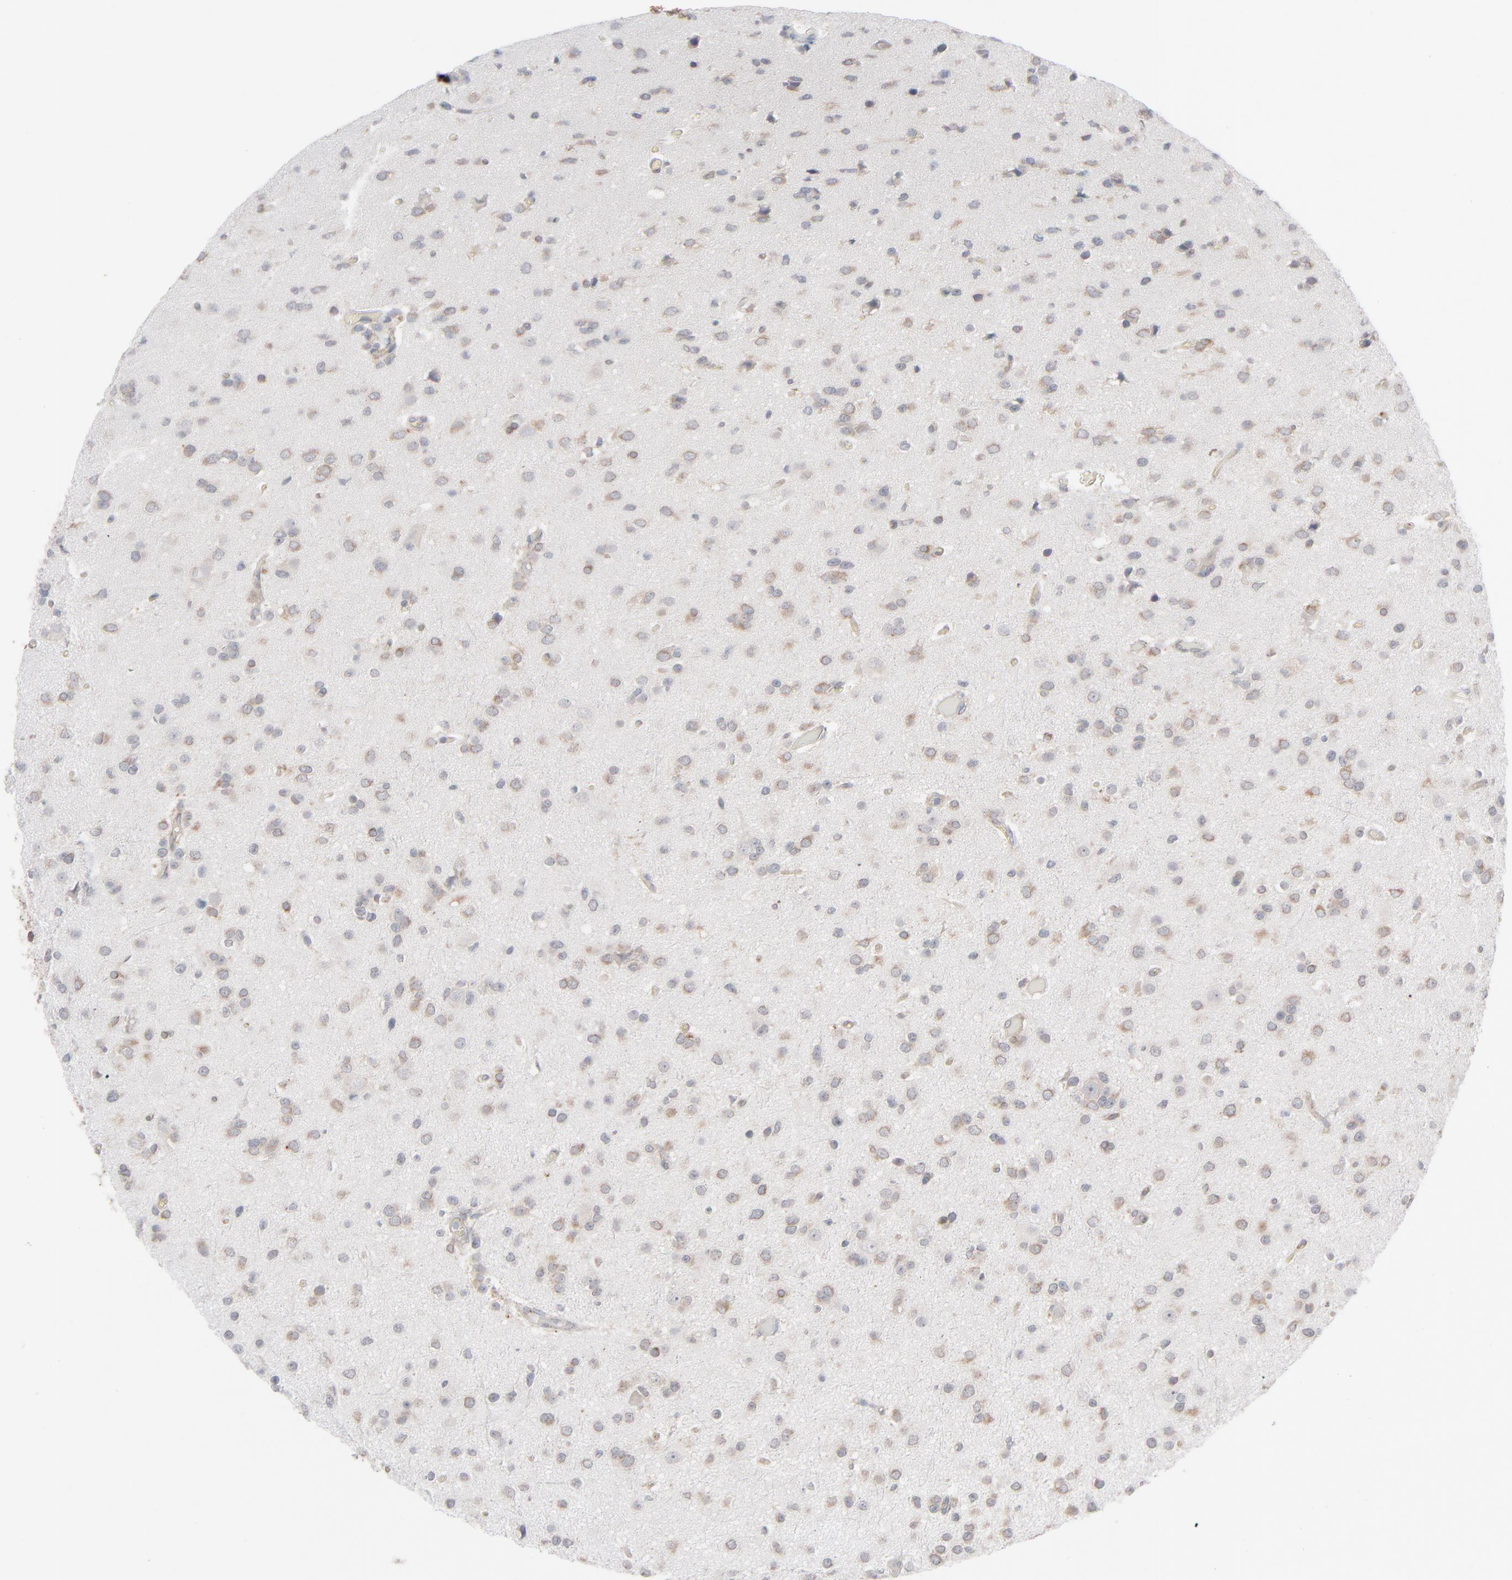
{"staining": {"intensity": "weak", "quantity": ">75%", "location": "cytoplasmic/membranous"}, "tissue": "glioma", "cell_type": "Tumor cells", "image_type": "cancer", "snomed": [{"axis": "morphology", "description": "Glioma, malignant, Low grade"}, {"axis": "topography", "description": "Brain"}], "caption": "Immunohistochemistry staining of low-grade glioma (malignant), which demonstrates low levels of weak cytoplasmic/membranous positivity in approximately >75% of tumor cells indicating weak cytoplasmic/membranous protein staining. The staining was performed using DAB (3,3'-diaminobenzidine) (brown) for protein detection and nuclei were counterstained in hematoxylin (blue).", "gene": "KDSR", "patient": {"sex": "male", "age": 42}}